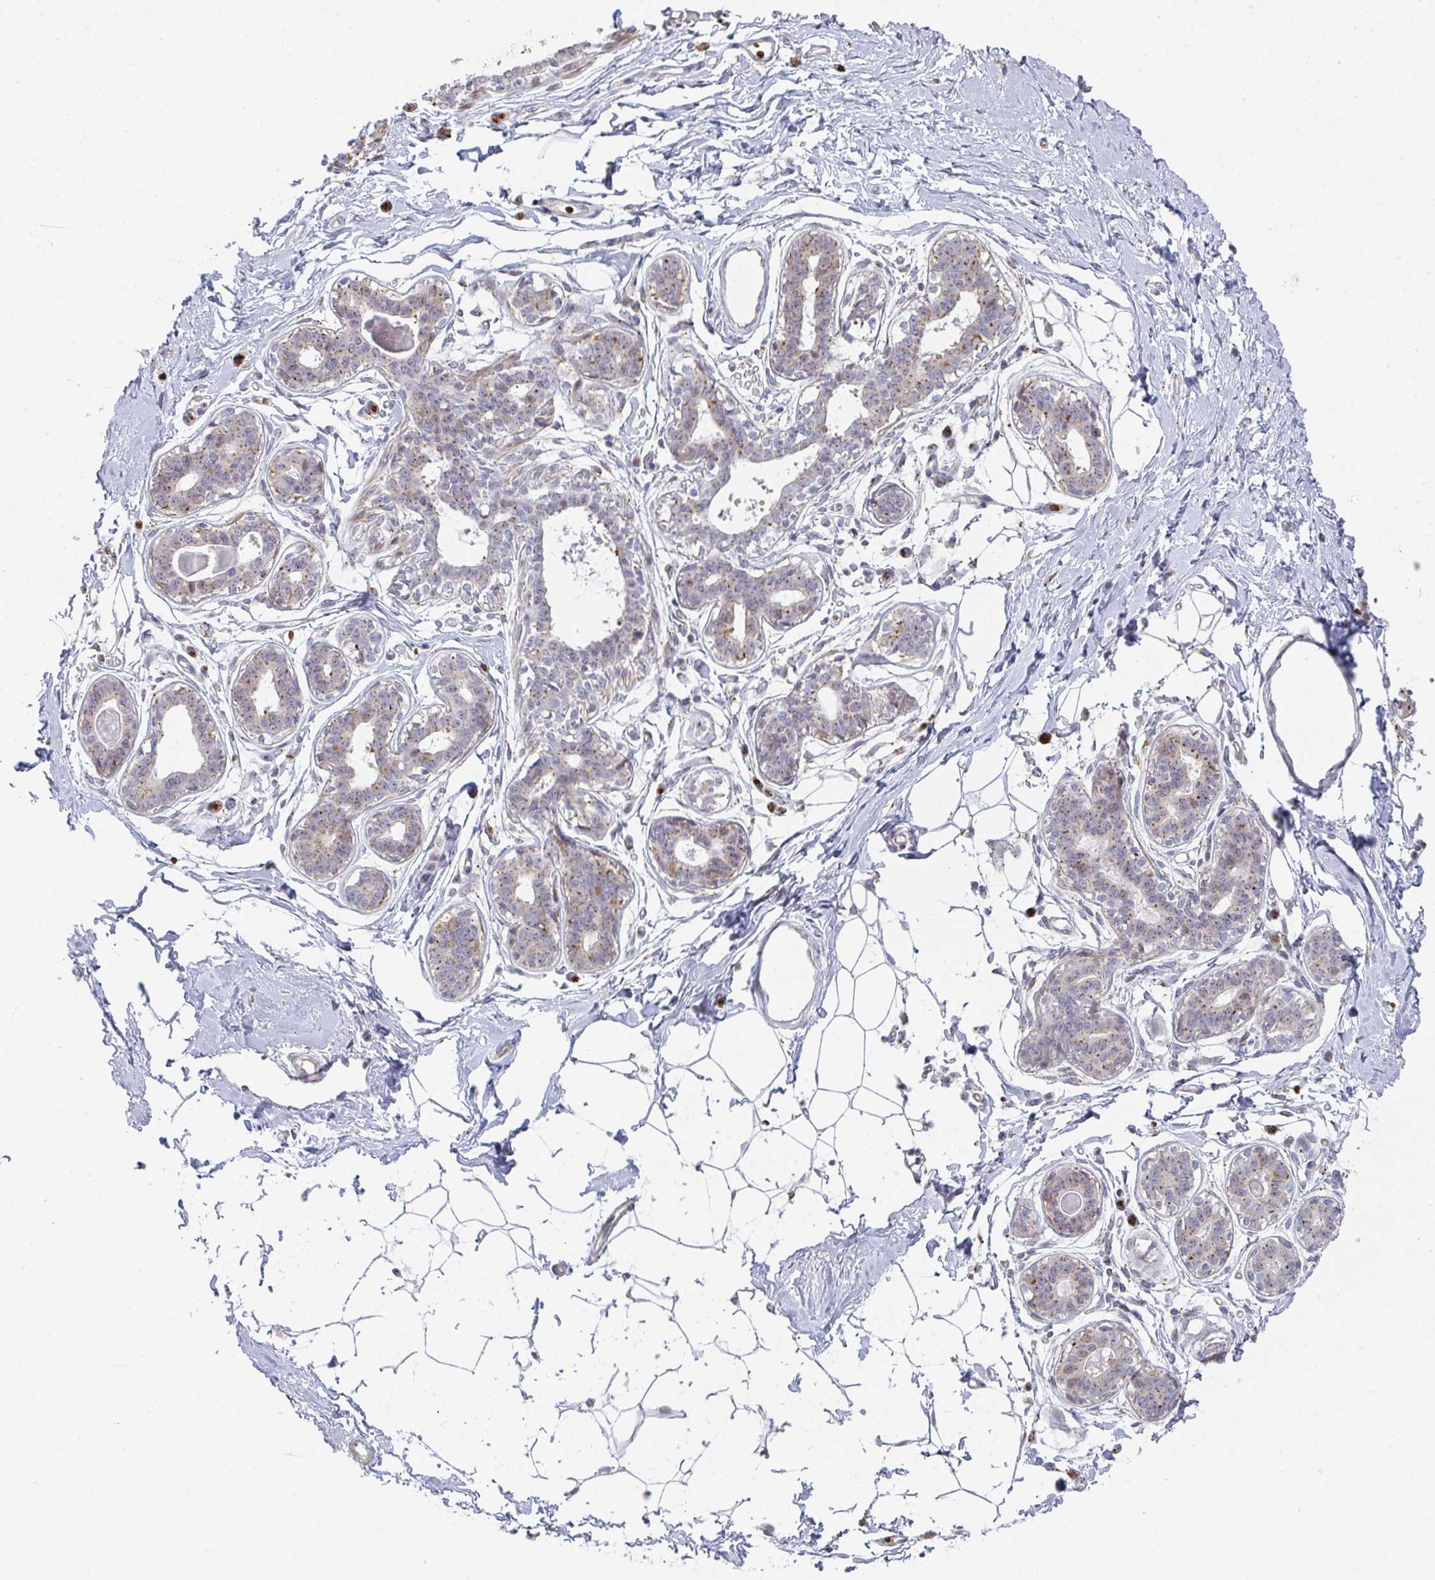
{"staining": {"intensity": "negative", "quantity": "none", "location": "none"}, "tissue": "breast", "cell_type": "Adipocytes", "image_type": "normal", "snomed": [{"axis": "morphology", "description": "Normal tissue, NOS"}, {"axis": "topography", "description": "Breast"}], "caption": "There is no significant positivity in adipocytes of breast.", "gene": "ZNF526", "patient": {"sex": "female", "age": 45}}